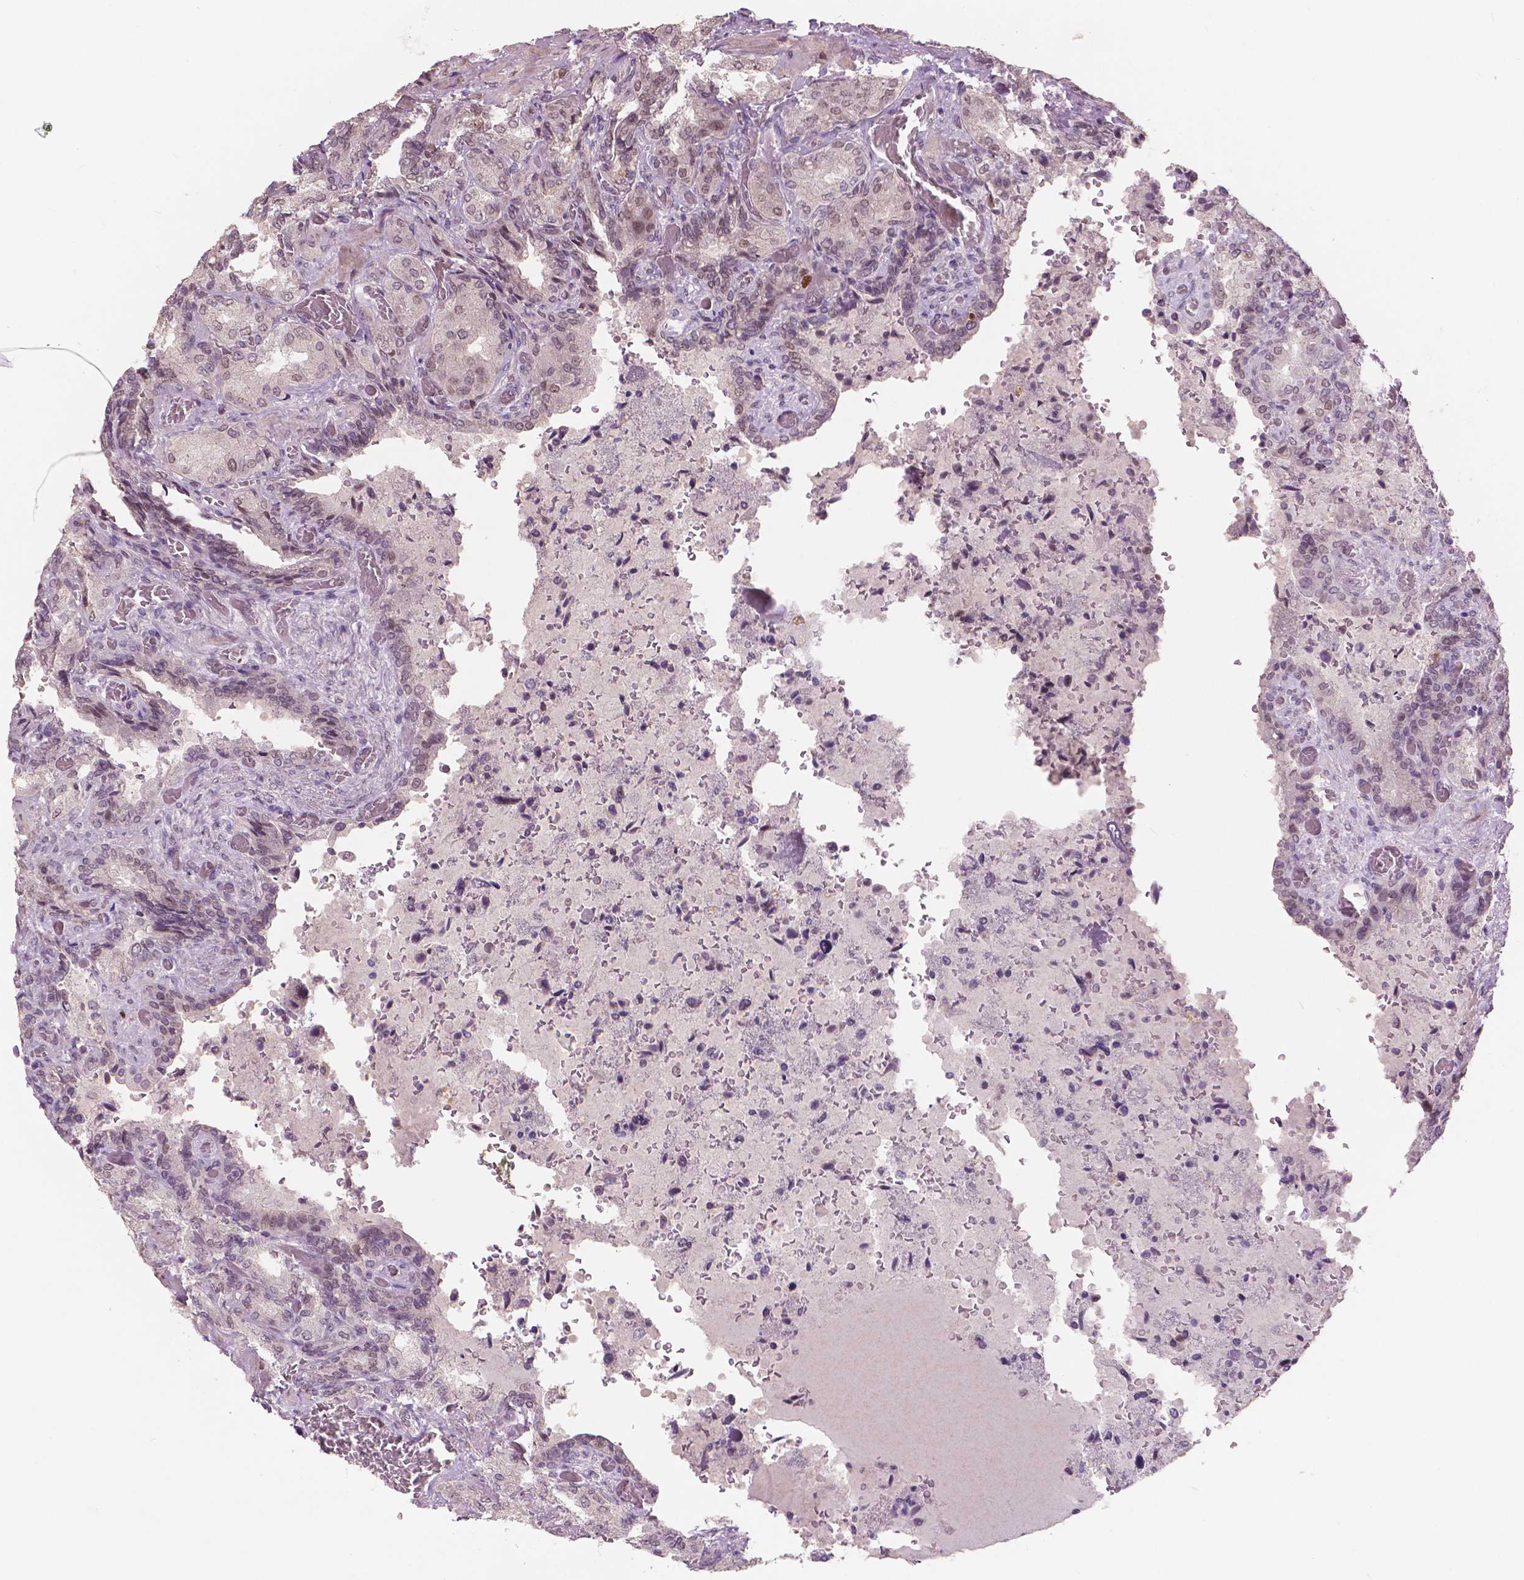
{"staining": {"intensity": "moderate", "quantity": "<25%", "location": "cytoplasmic/membranous,nuclear"}, "tissue": "seminal vesicle", "cell_type": "Glandular cells", "image_type": "normal", "snomed": [{"axis": "morphology", "description": "Normal tissue, NOS"}, {"axis": "topography", "description": "Seminal veicle"}], "caption": "This is an image of immunohistochemistry (IHC) staining of normal seminal vesicle, which shows moderate staining in the cytoplasmic/membranous,nuclear of glandular cells.", "gene": "NSD2", "patient": {"sex": "male", "age": 68}}